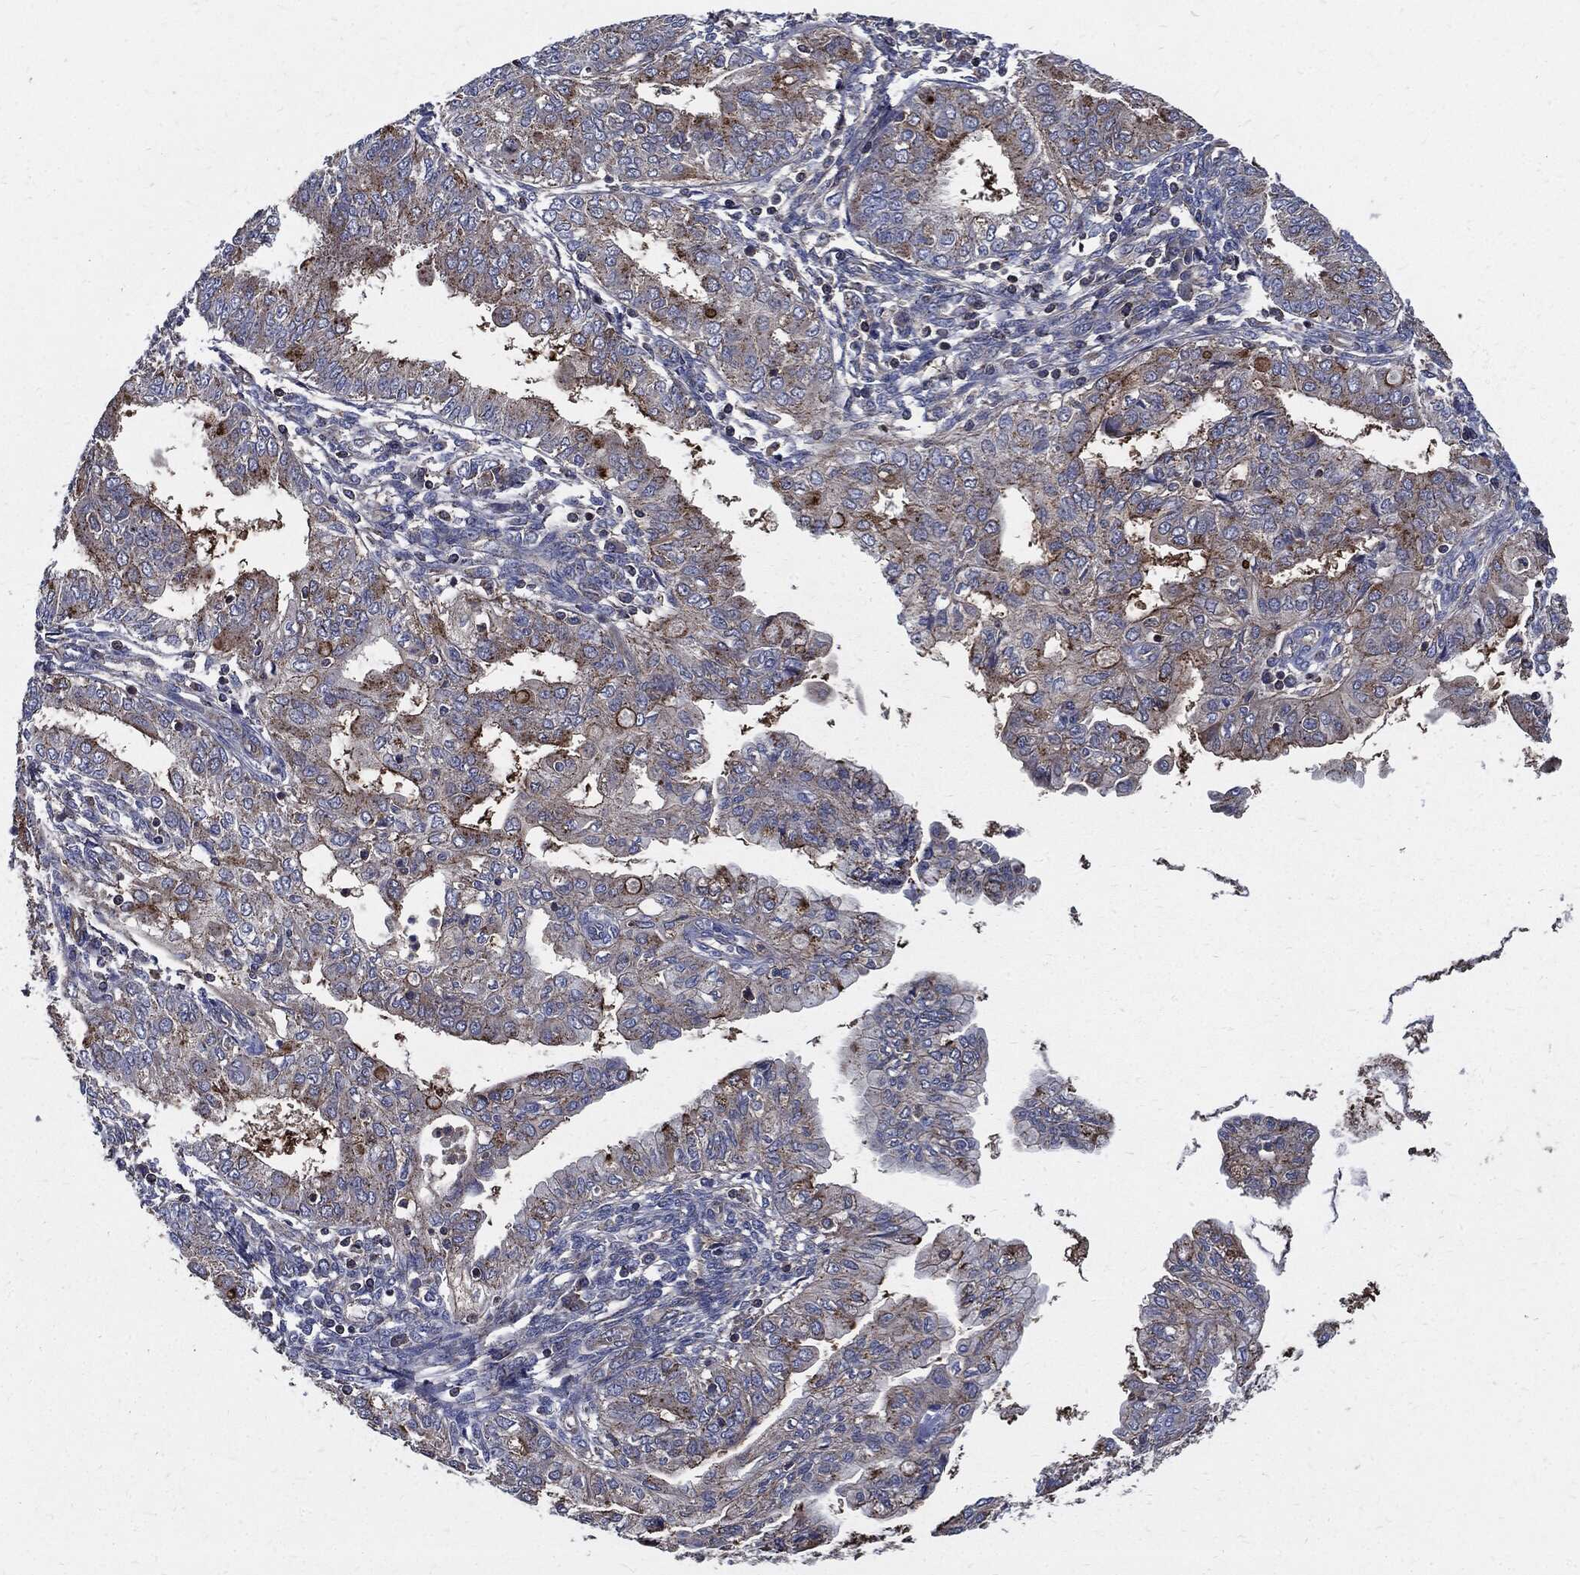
{"staining": {"intensity": "moderate", "quantity": "25%-75%", "location": "cytoplasmic/membranous"}, "tissue": "endometrial cancer", "cell_type": "Tumor cells", "image_type": "cancer", "snomed": [{"axis": "morphology", "description": "Adenocarcinoma, NOS"}, {"axis": "topography", "description": "Endometrium"}], "caption": "Moderate cytoplasmic/membranous expression for a protein is present in approximately 25%-75% of tumor cells of adenocarcinoma (endometrial) using immunohistochemistry.", "gene": "PDCD6IP", "patient": {"sex": "female", "age": 68}}